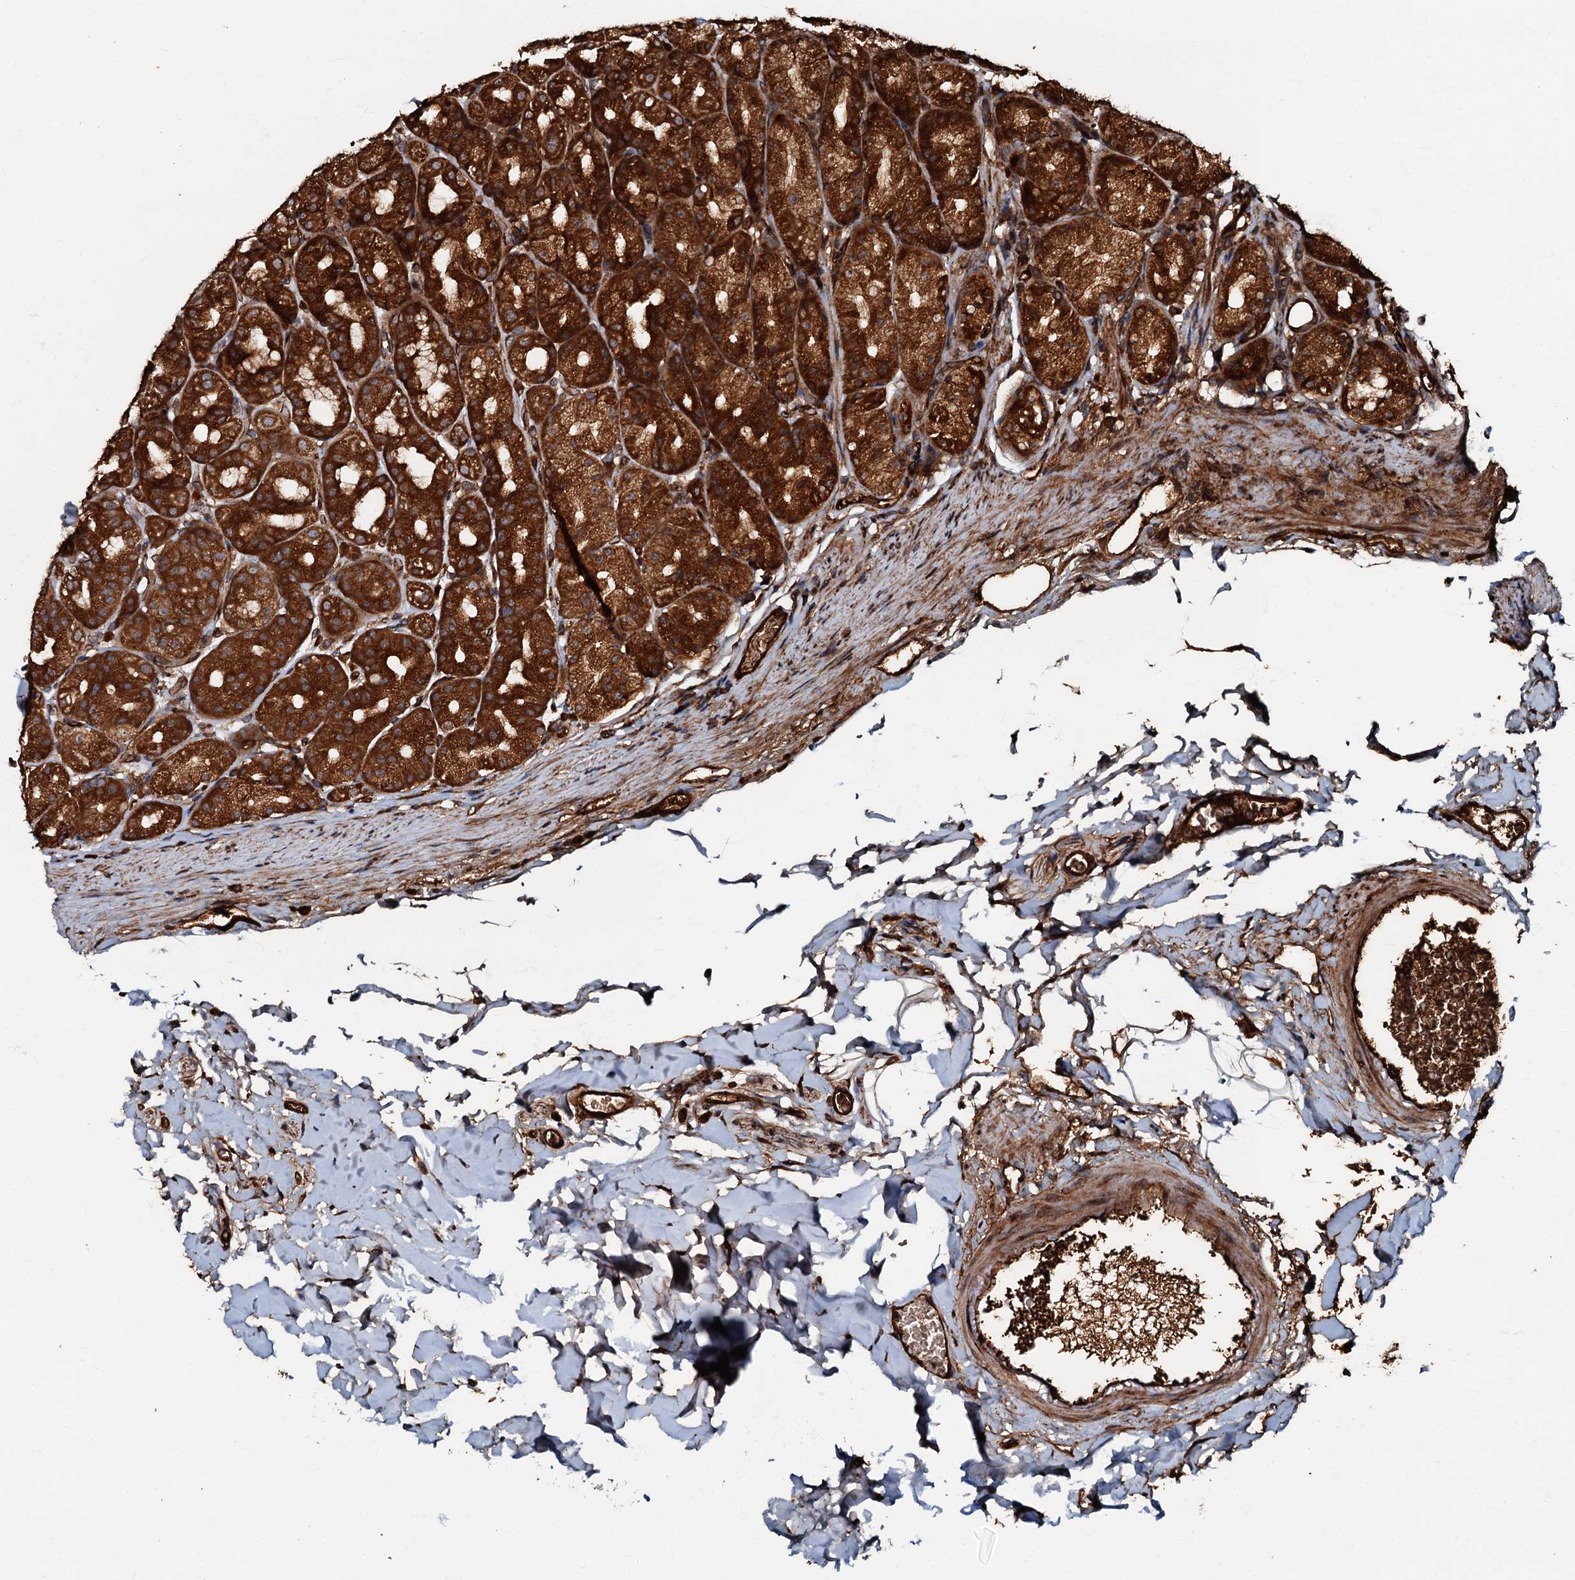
{"staining": {"intensity": "strong", "quantity": ">75%", "location": "cytoplasmic/membranous"}, "tissue": "stomach", "cell_type": "Glandular cells", "image_type": "normal", "snomed": [{"axis": "morphology", "description": "Normal tissue, NOS"}, {"axis": "topography", "description": "Stomach, upper"}], "caption": "Protein expression by IHC exhibits strong cytoplasmic/membranous staining in approximately >75% of glandular cells in benign stomach. (DAB = brown stain, brightfield microscopy at high magnification).", "gene": "BLOC1S6", "patient": {"sex": "male", "age": 68}}